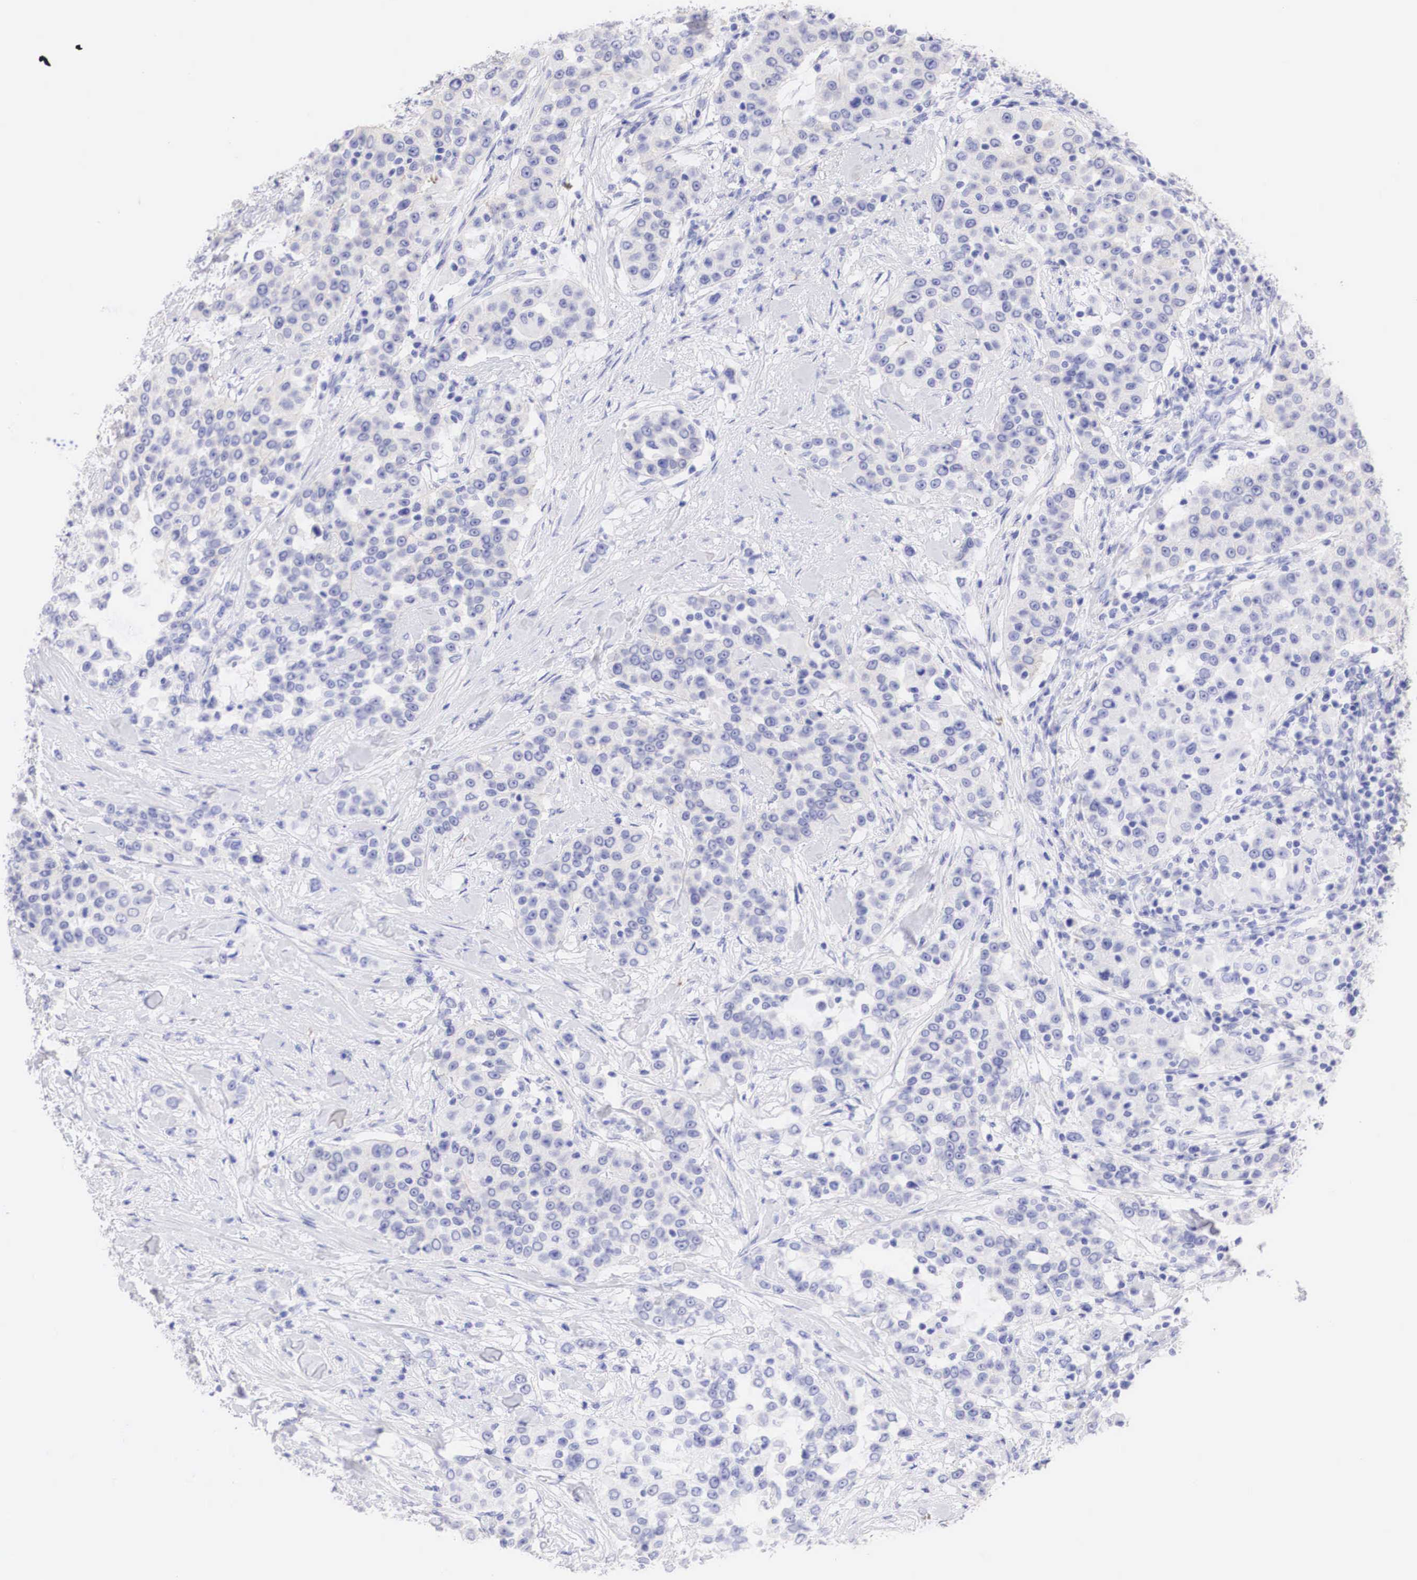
{"staining": {"intensity": "negative", "quantity": "none", "location": "none"}, "tissue": "urothelial cancer", "cell_type": "Tumor cells", "image_type": "cancer", "snomed": [{"axis": "morphology", "description": "Urothelial carcinoma, High grade"}, {"axis": "topography", "description": "Urinary bladder"}], "caption": "This is an immunohistochemistry image of urothelial carcinoma (high-grade). There is no expression in tumor cells.", "gene": "ERBB2", "patient": {"sex": "female", "age": 80}}